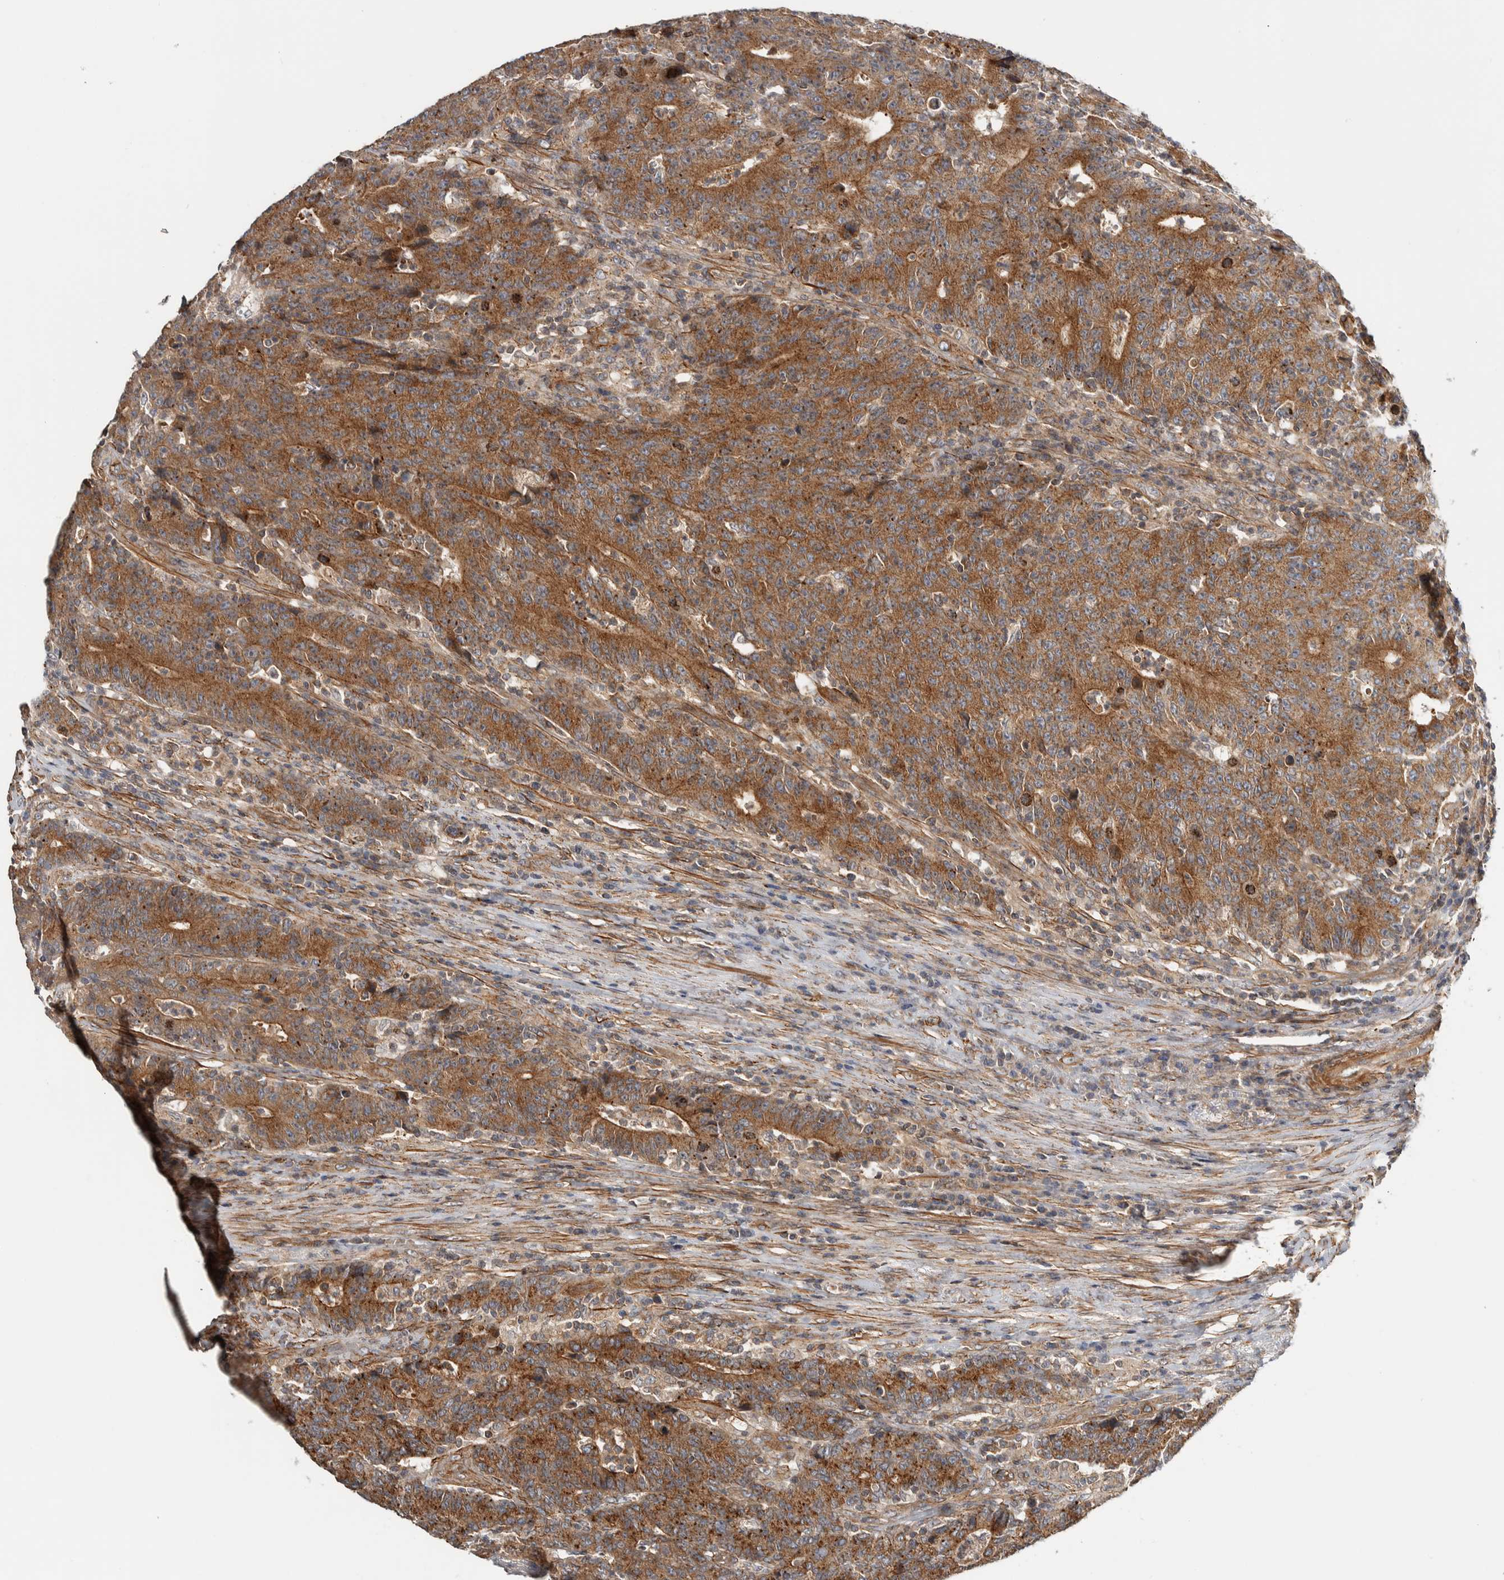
{"staining": {"intensity": "moderate", "quantity": ">75%", "location": "cytoplasmic/membranous"}, "tissue": "colorectal cancer", "cell_type": "Tumor cells", "image_type": "cancer", "snomed": [{"axis": "morphology", "description": "Normal tissue, NOS"}, {"axis": "morphology", "description": "Adenocarcinoma, NOS"}, {"axis": "topography", "description": "Colon"}], "caption": "Colorectal cancer was stained to show a protein in brown. There is medium levels of moderate cytoplasmic/membranous positivity in approximately >75% of tumor cells. Nuclei are stained in blue.", "gene": "TBC1D31", "patient": {"sex": "female", "age": 75}}